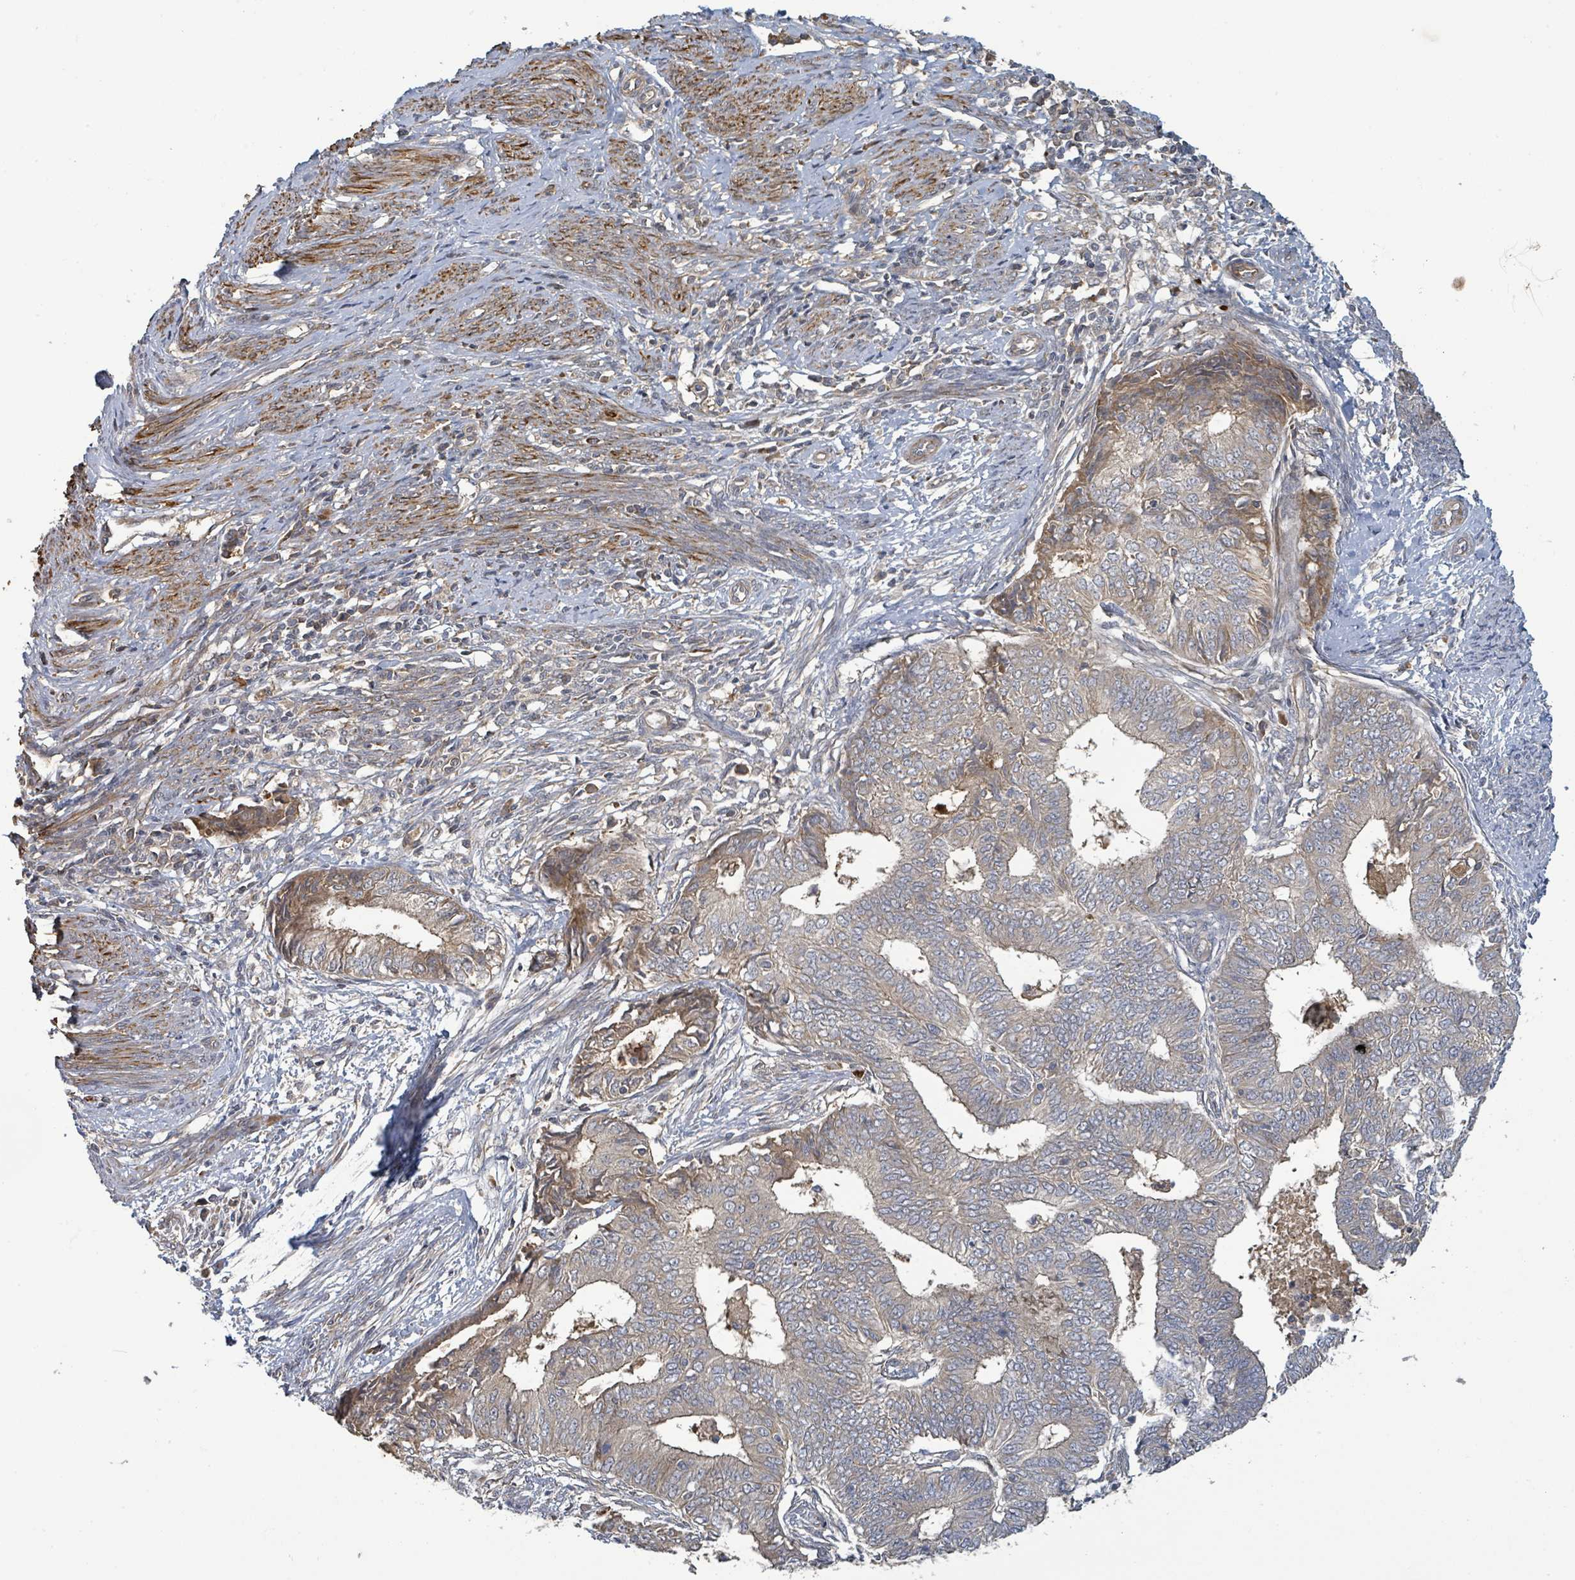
{"staining": {"intensity": "weak", "quantity": "25%-75%", "location": "cytoplasmic/membranous"}, "tissue": "endometrial cancer", "cell_type": "Tumor cells", "image_type": "cancer", "snomed": [{"axis": "morphology", "description": "Adenocarcinoma, NOS"}, {"axis": "topography", "description": "Endometrium"}], "caption": "Endometrial cancer (adenocarcinoma) was stained to show a protein in brown. There is low levels of weak cytoplasmic/membranous staining in about 25%-75% of tumor cells.", "gene": "STARD4", "patient": {"sex": "female", "age": 62}}